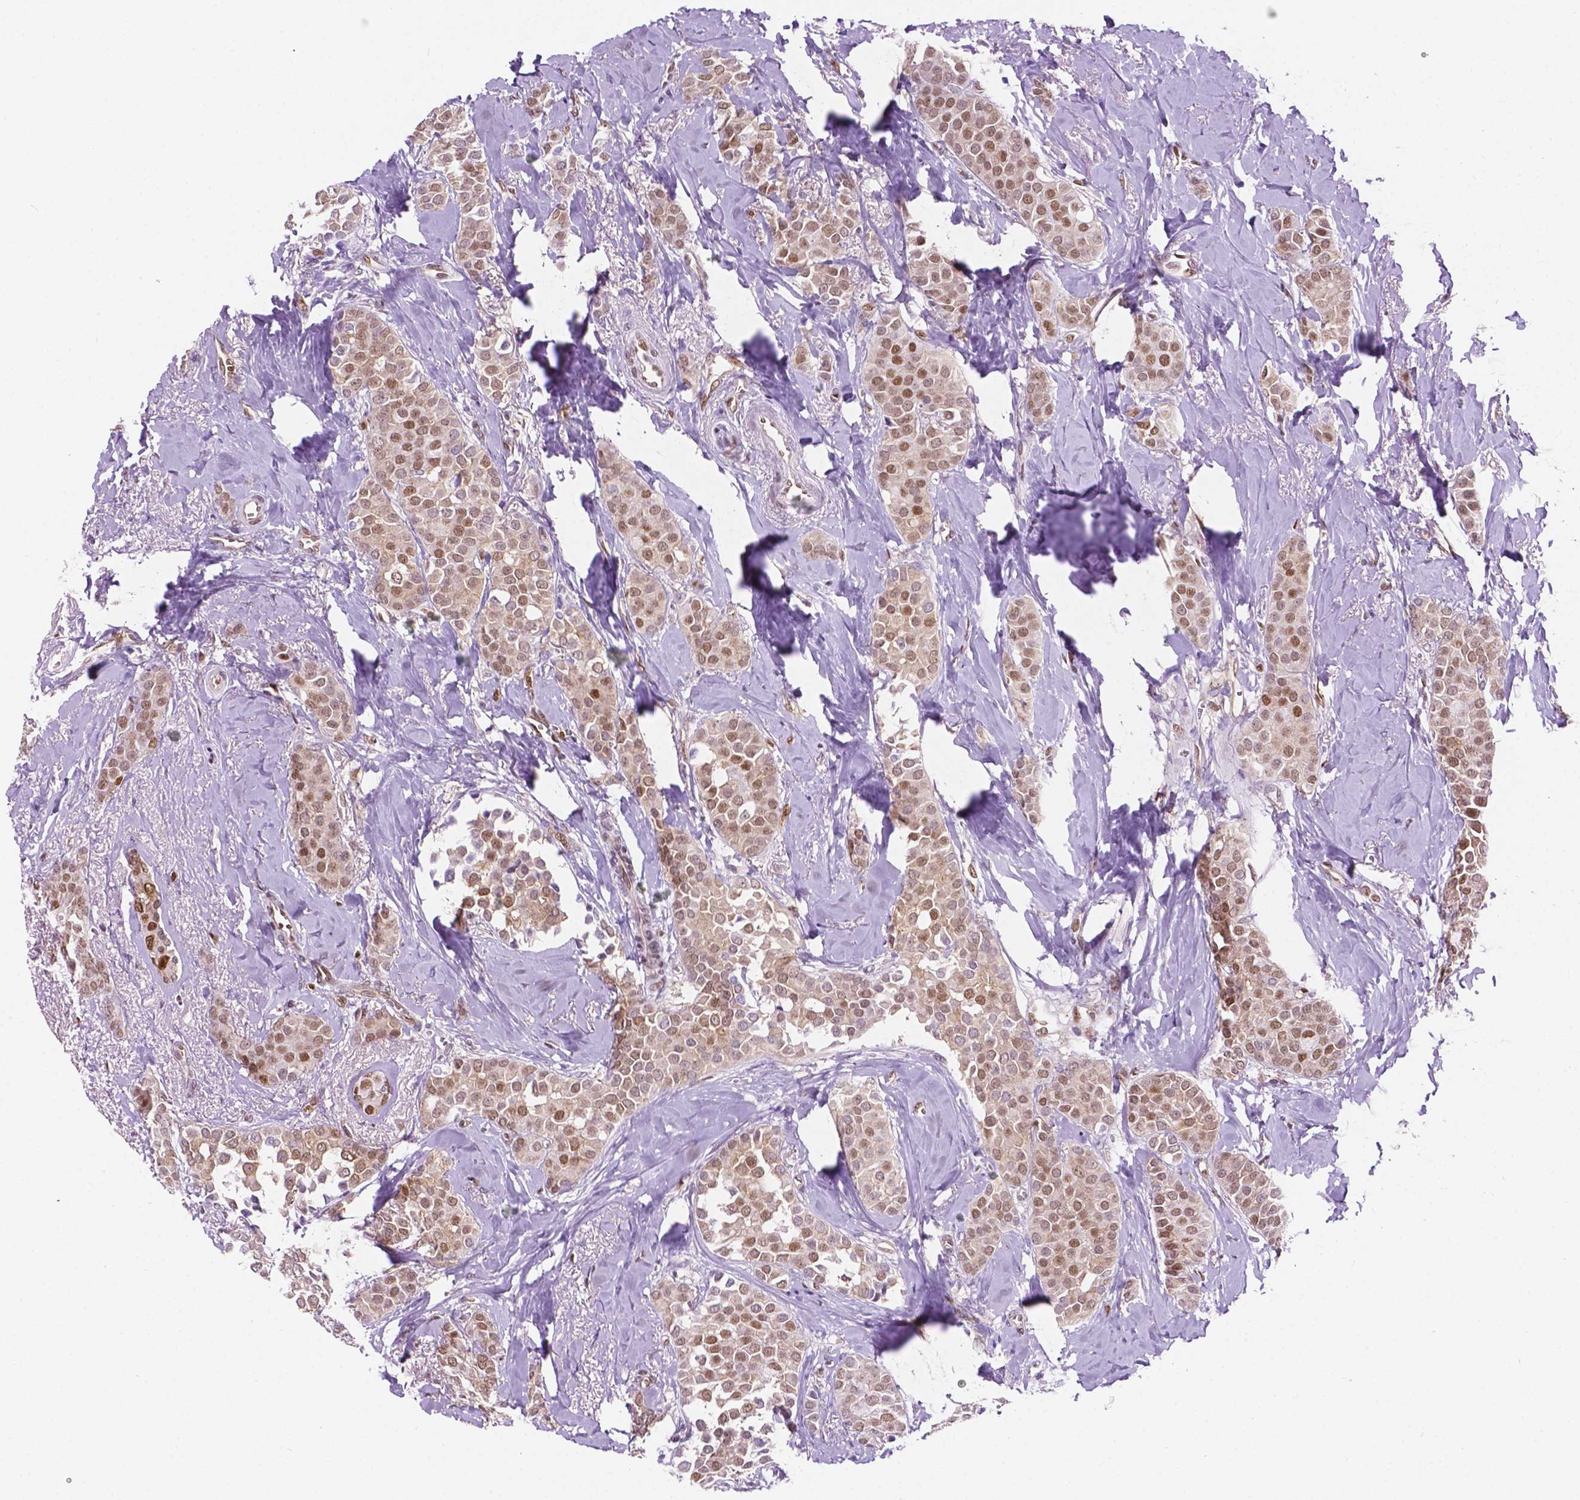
{"staining": {"intensity": "moderate", "quantity": ">75%", "location": "nuclear"}, "tissue": "breast cancer", "cell_type": "Tumor cells", "image_type": "cancer", "snomed": [{"axis": "morphology", "description": "Duct carcinoma"}, {"axis": "topography", "description": "Breast"}], "caption": "There is medium levels of moderate nuclear positivity in tumor cells of breast invasive ductal carcinoma, as demonstrated by immunohistochemical staining (brown color).", "gene": "ERF", "patient": {"sex": "female", "age": 79}}